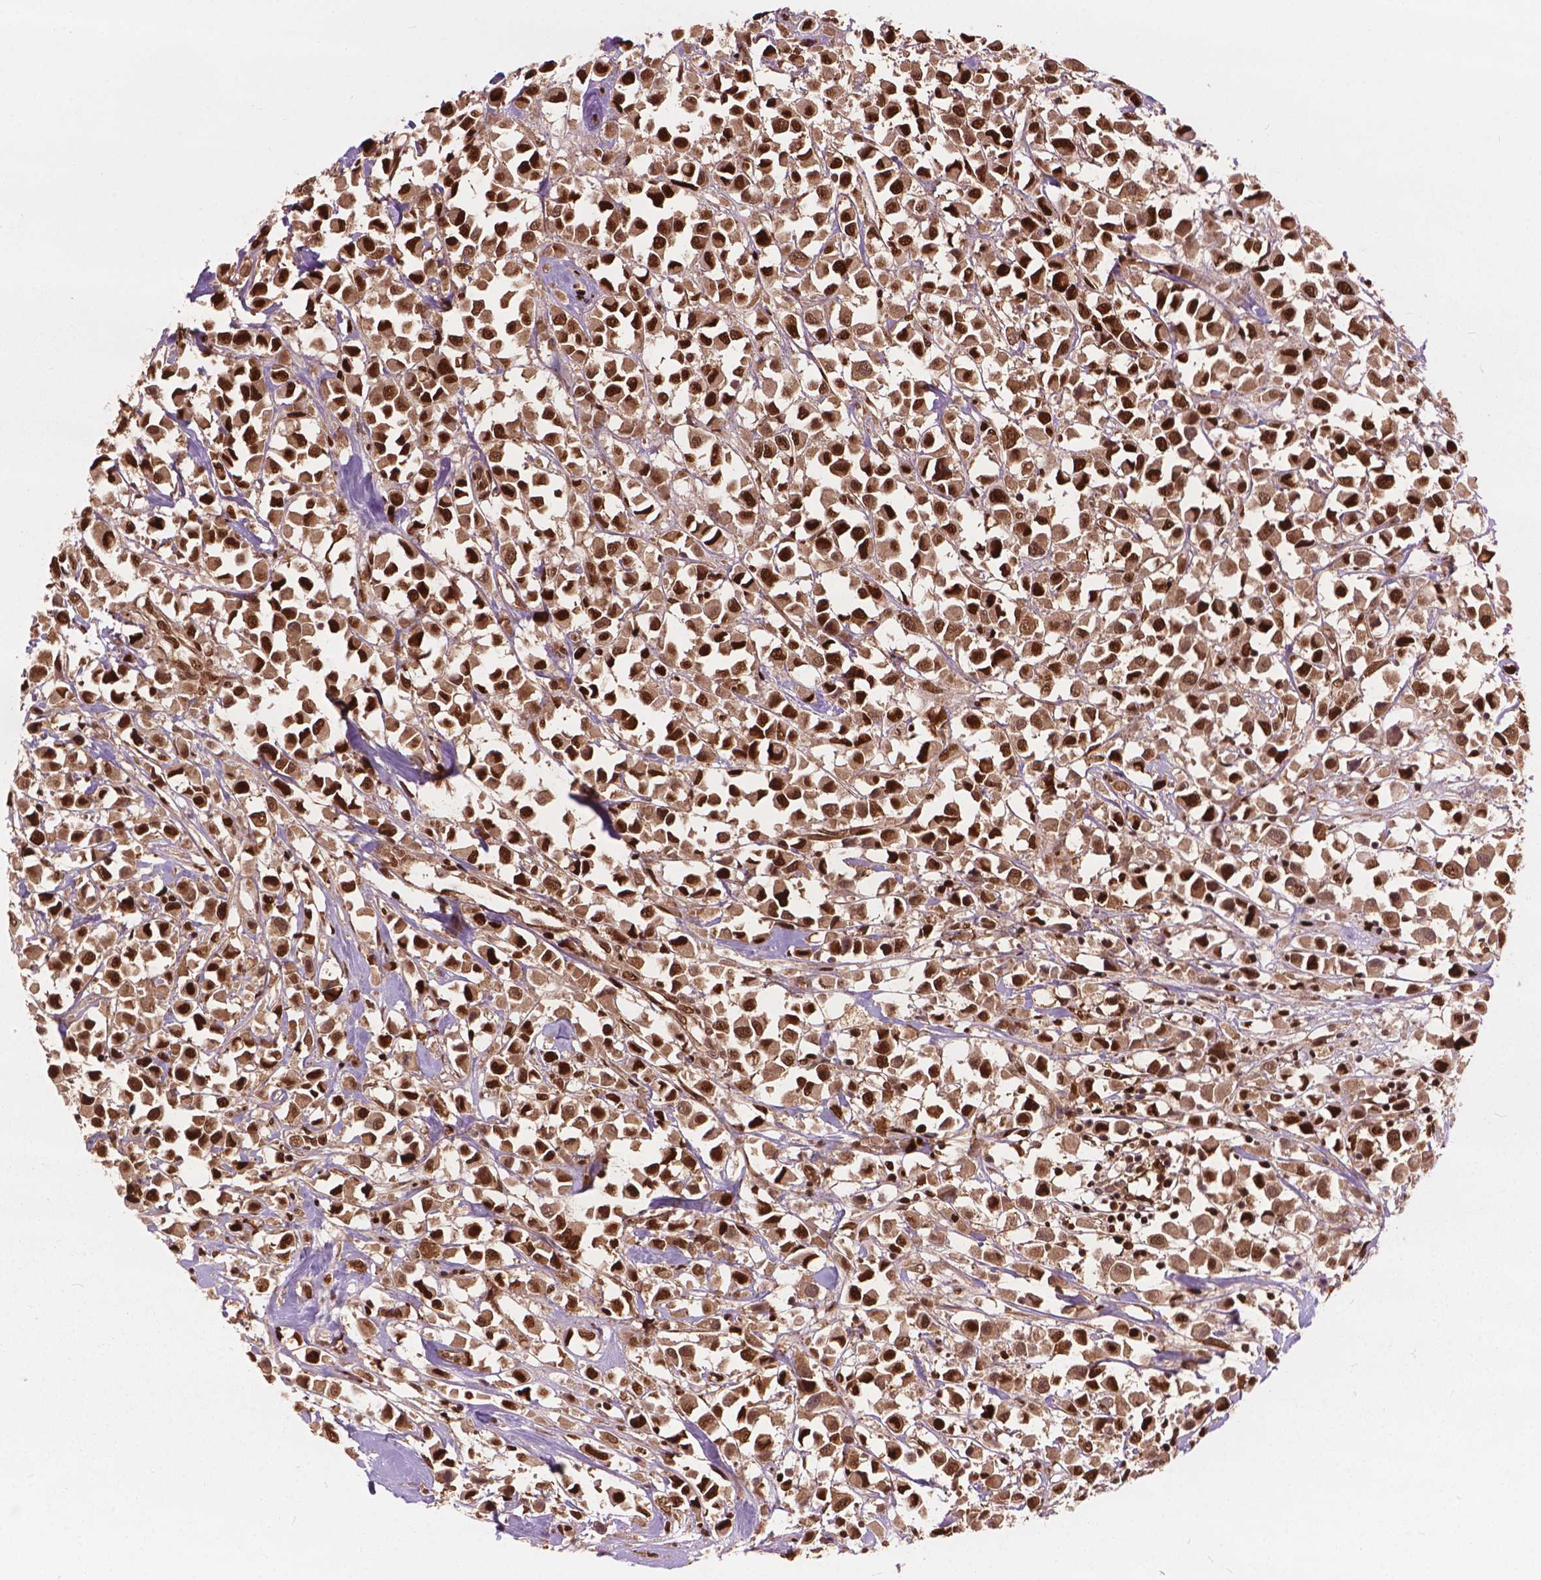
{"staining": {"intensity": "moderate", "quantity": ">75%", "location": "cytoplasmic/membranous,nuclear"}, "tissue": "breast cancer", "cell_type": "Tumor cells", "image_type": "cancer", "snomed": [{"axis": "morphology", "description": "Duct carcinoma"}, {"axis": "topography", "description": "Breast"}], "caption": "Immunohistochemical staining of human breast invasive ductal carcinoma reveals medium levels of moderate cytoplasmic/membranous and nuclear staining in about >75% of tumor cells. Nuclei are stained in blue.", "gene": "ANP32B", "patient": {"sex": "female", "age": 61}}